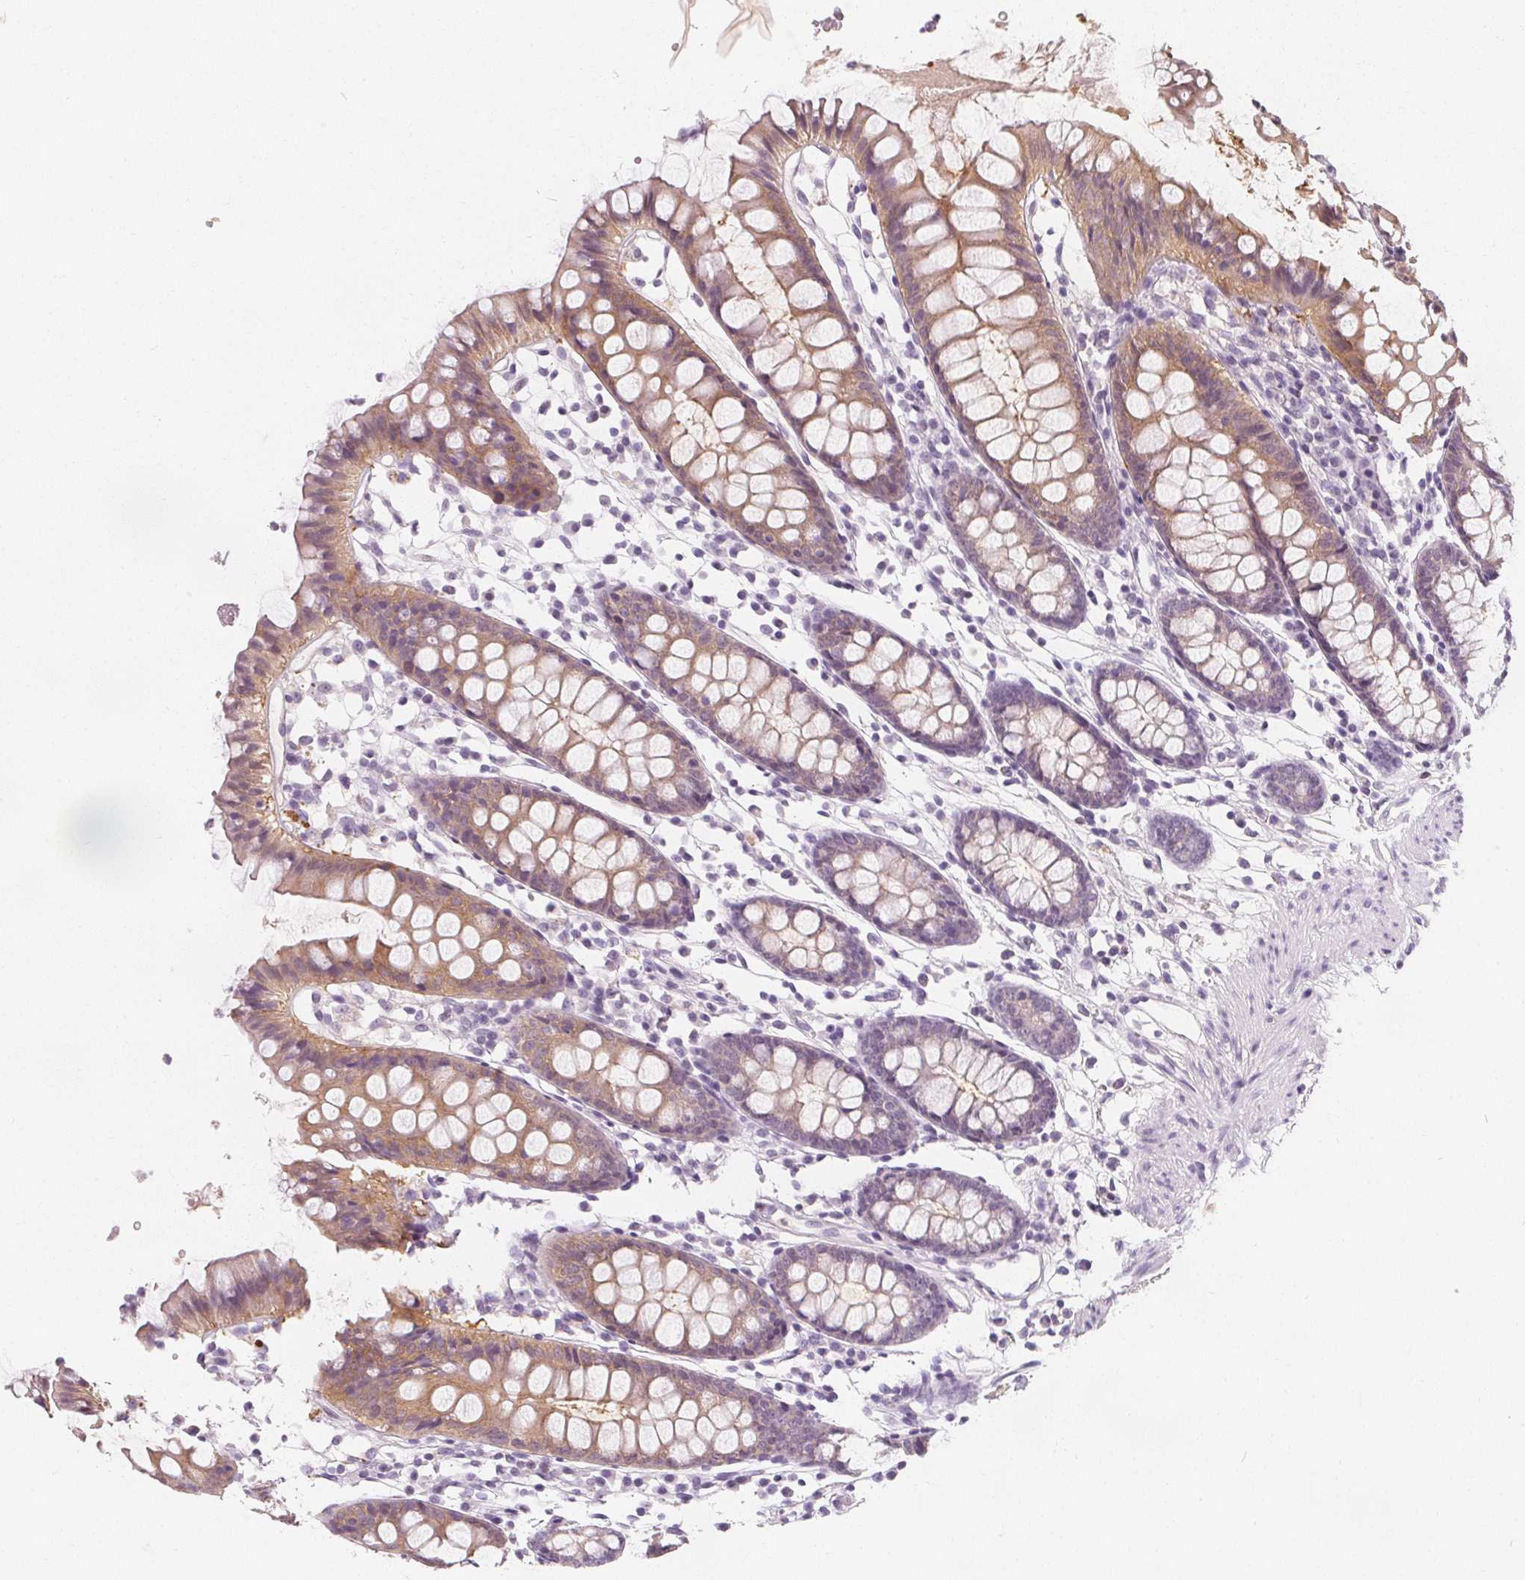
{"staining": {"intensity": "negative", "quantity": "none", "location": "none"}, "tissue": "colon", "cell_type": "Endothelial cells", "image_type": "normal", "snomed": [{"axis": "morphology", "description": "Normal tissue, NOS"}, {"axis": "topography", "description": "Colon"}], "caption": "Colon stained for a protein using IHC exhibits no positivity endothelial cells.", "gene": "UGP2", "patient": {"sex": "female", "age": 84}}